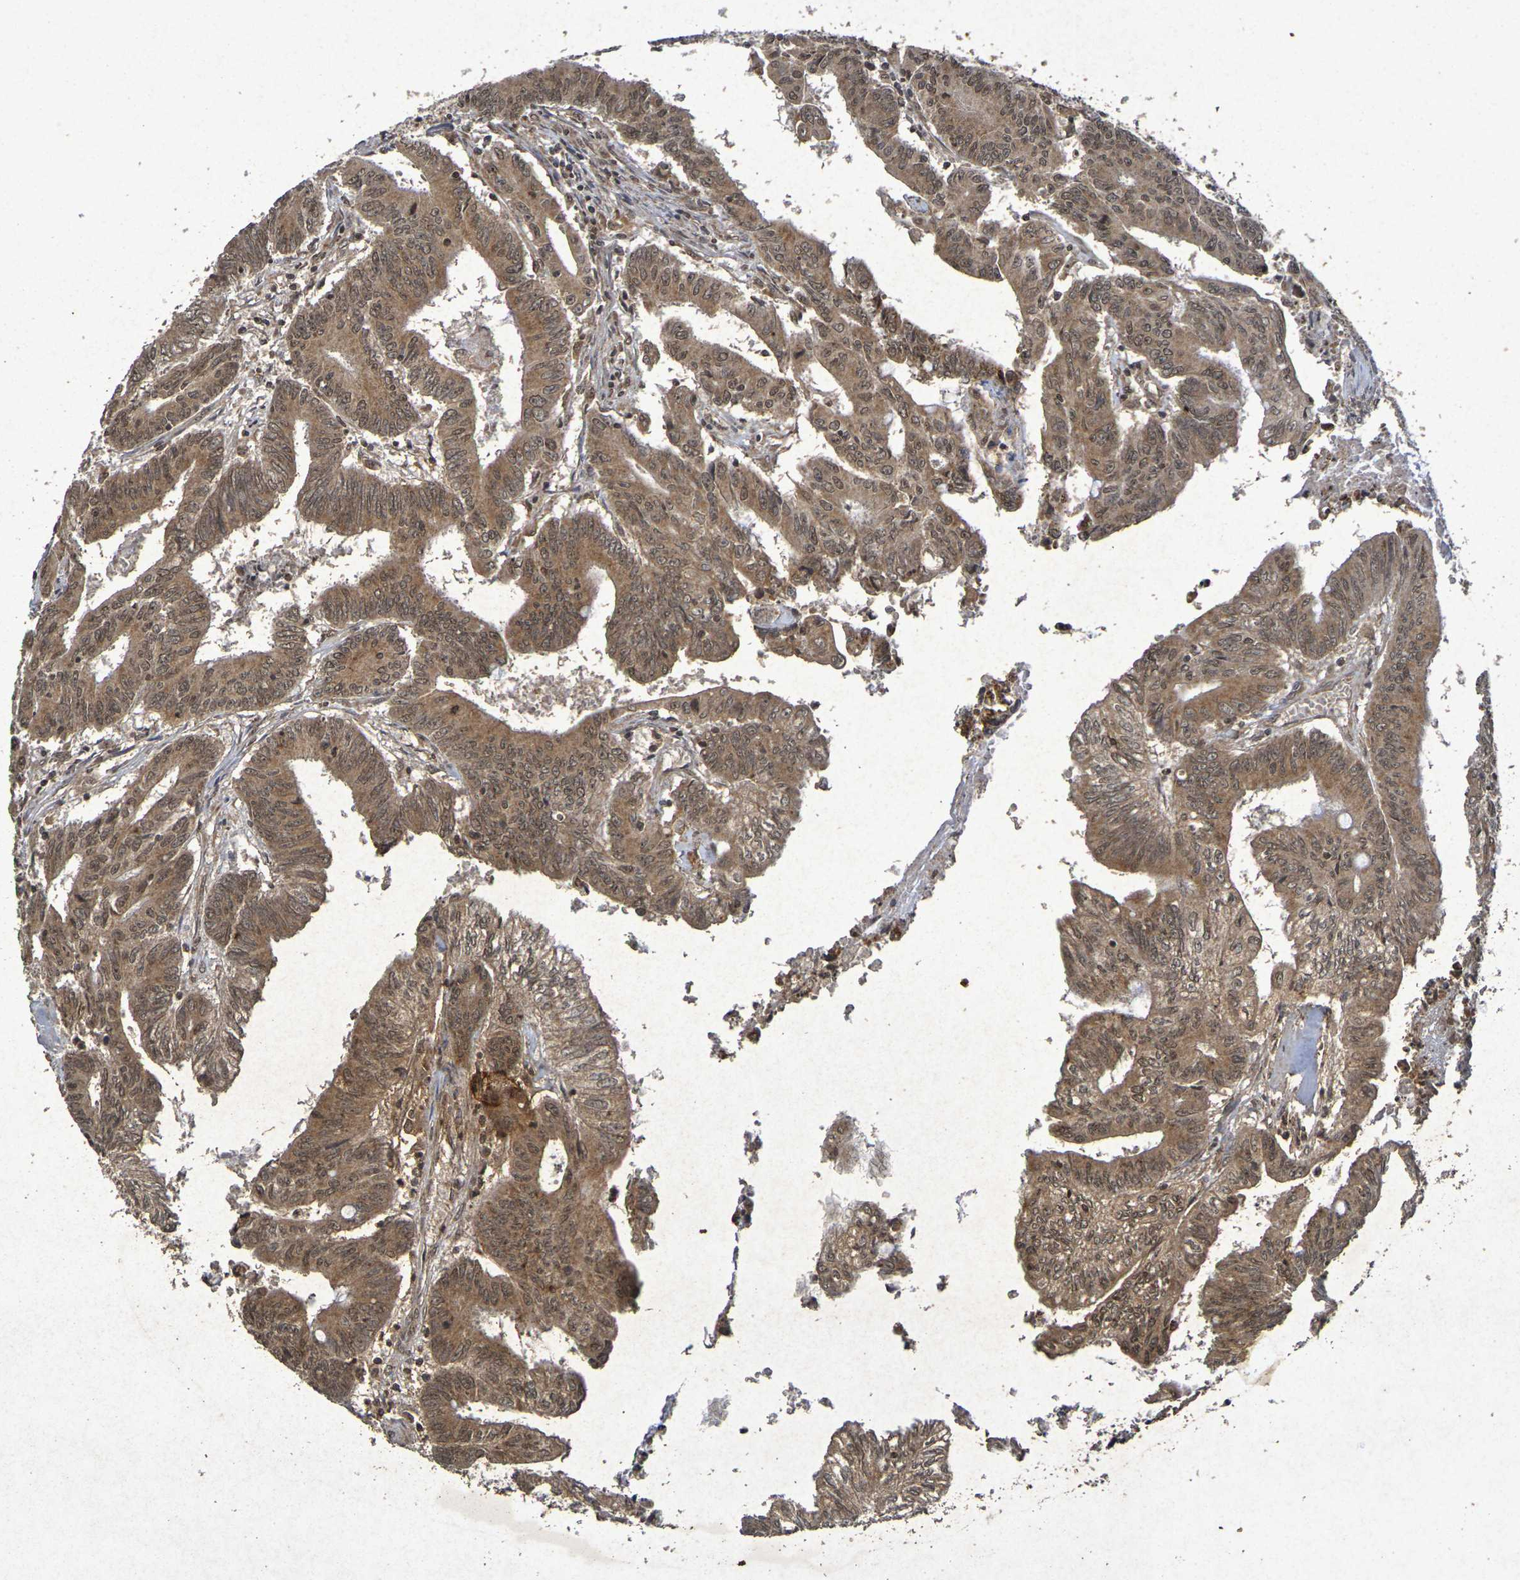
{"staining": {"intensity": "moderate", "quantity": ">75%", "location": "cytoplasmic/membranous,nuclear"}, "tissue": "colorectal cancer", "cell_type": "Tumor cells", "image_type": "cancer", "snomed": [{"axis": "morphology", "description": "Adenocarcinoma, NOS"}, {"axis": "topography", "description": "Colon"}], "caption": "Immunohistochemistry staining of colorectal cancer, which displays medium levels of moderate cytoplasmic/membranous and nuclear staining in approximately >75% of tumor cells indicating moderate cytoplasmic/membranous and nuclear protein expression. The staining was performed using DAB (brown) for protein detection and nuclei were counterstained in hematoxylin (blue).", "gene": "GUCY1A2", "patient": {"sex": "male", "age": 45}}